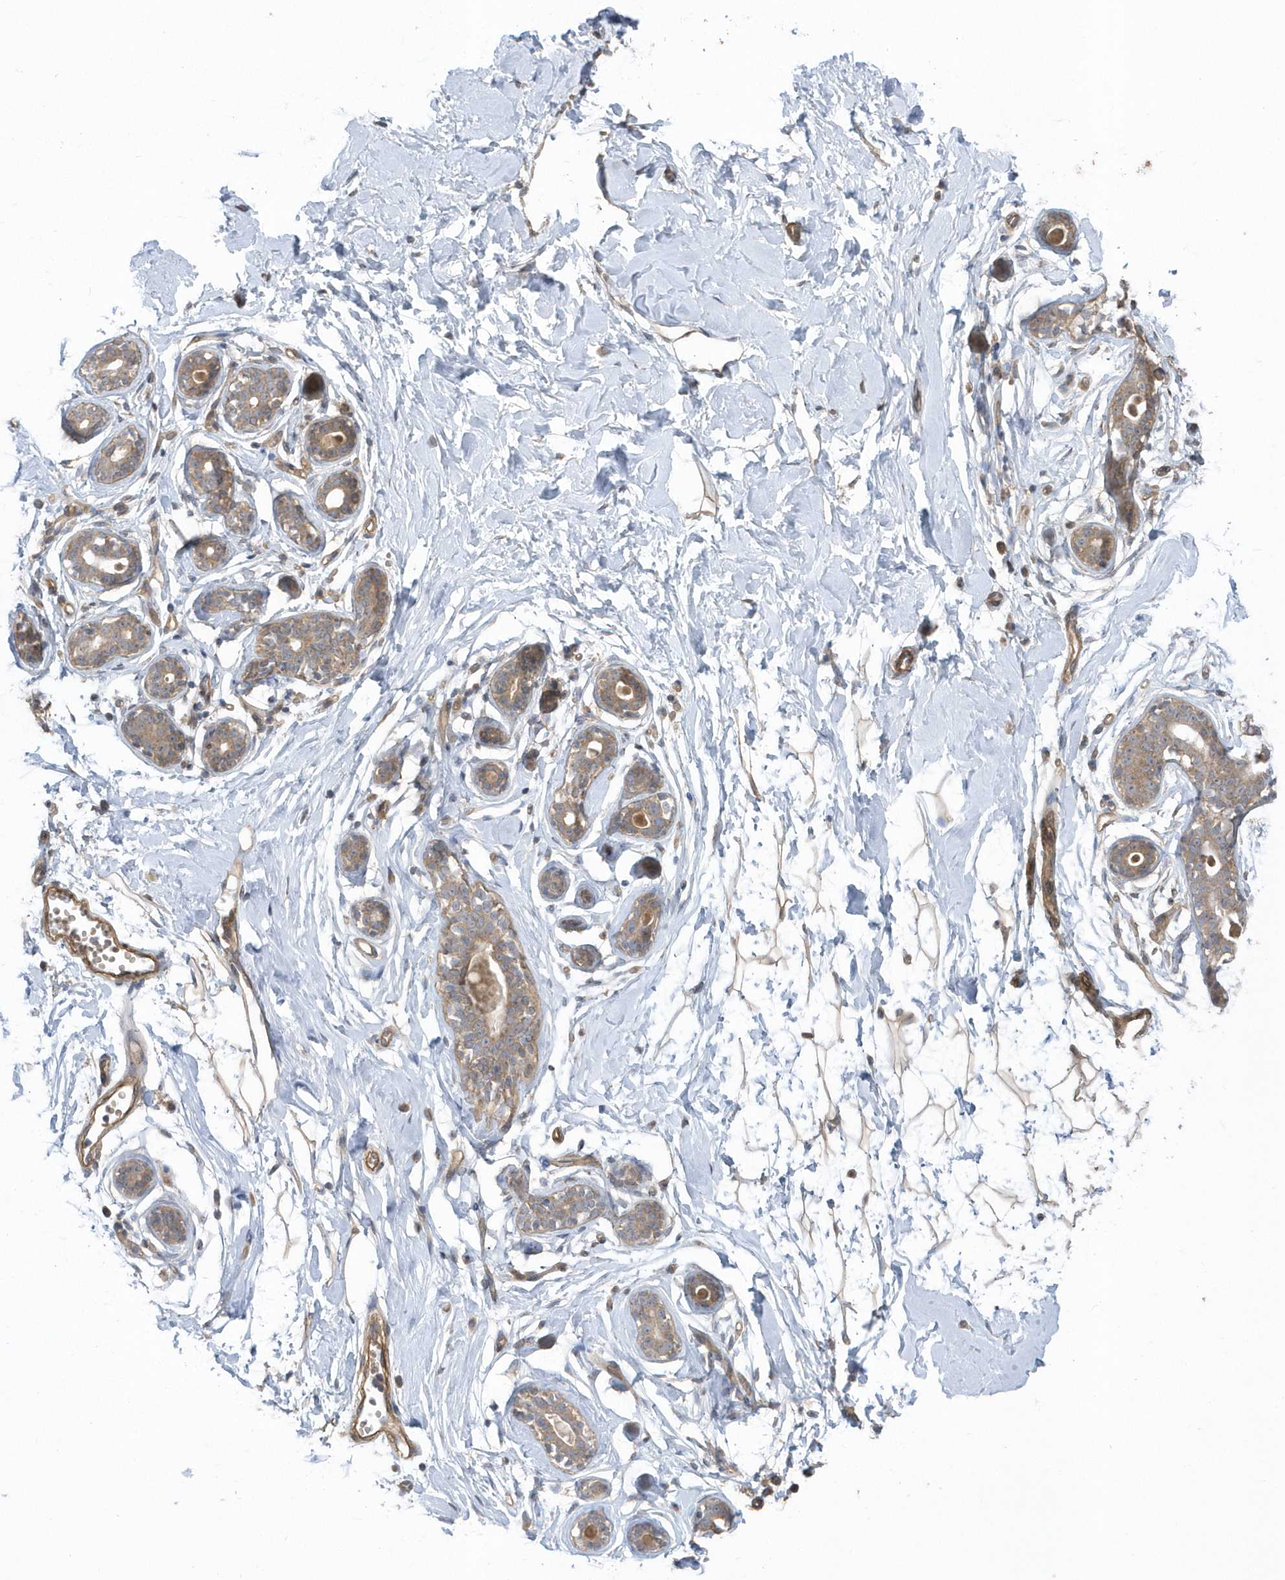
{"staining": {"intensity": "moderate", "quantity": ">75%", "location": "cytoplasmic/membranous"}, "tissue": "breast", "cell_type": "Adipocytes", "image_type": "normal", "snomed": [{"axis": "morphology", "description": "Normal tissue, NOS"}, {"axis": "morphology", "description": "Adenoma, NOS"}, {"axis": "topography", "description": "Breast"}], "caption": "High-power microscopy captured an immunohistochemistry photomicrograph of benign breast, revealing moderate cytoplasmic/membranous positivity in about >75% of adipocytes. The staining is performed using DAB brown chromogen to label protein expression. The nuclei are counter-stained blue using hematoxylin.", "gene": "ACTR1A", "patient": {"sex": "female", "age": 23}}